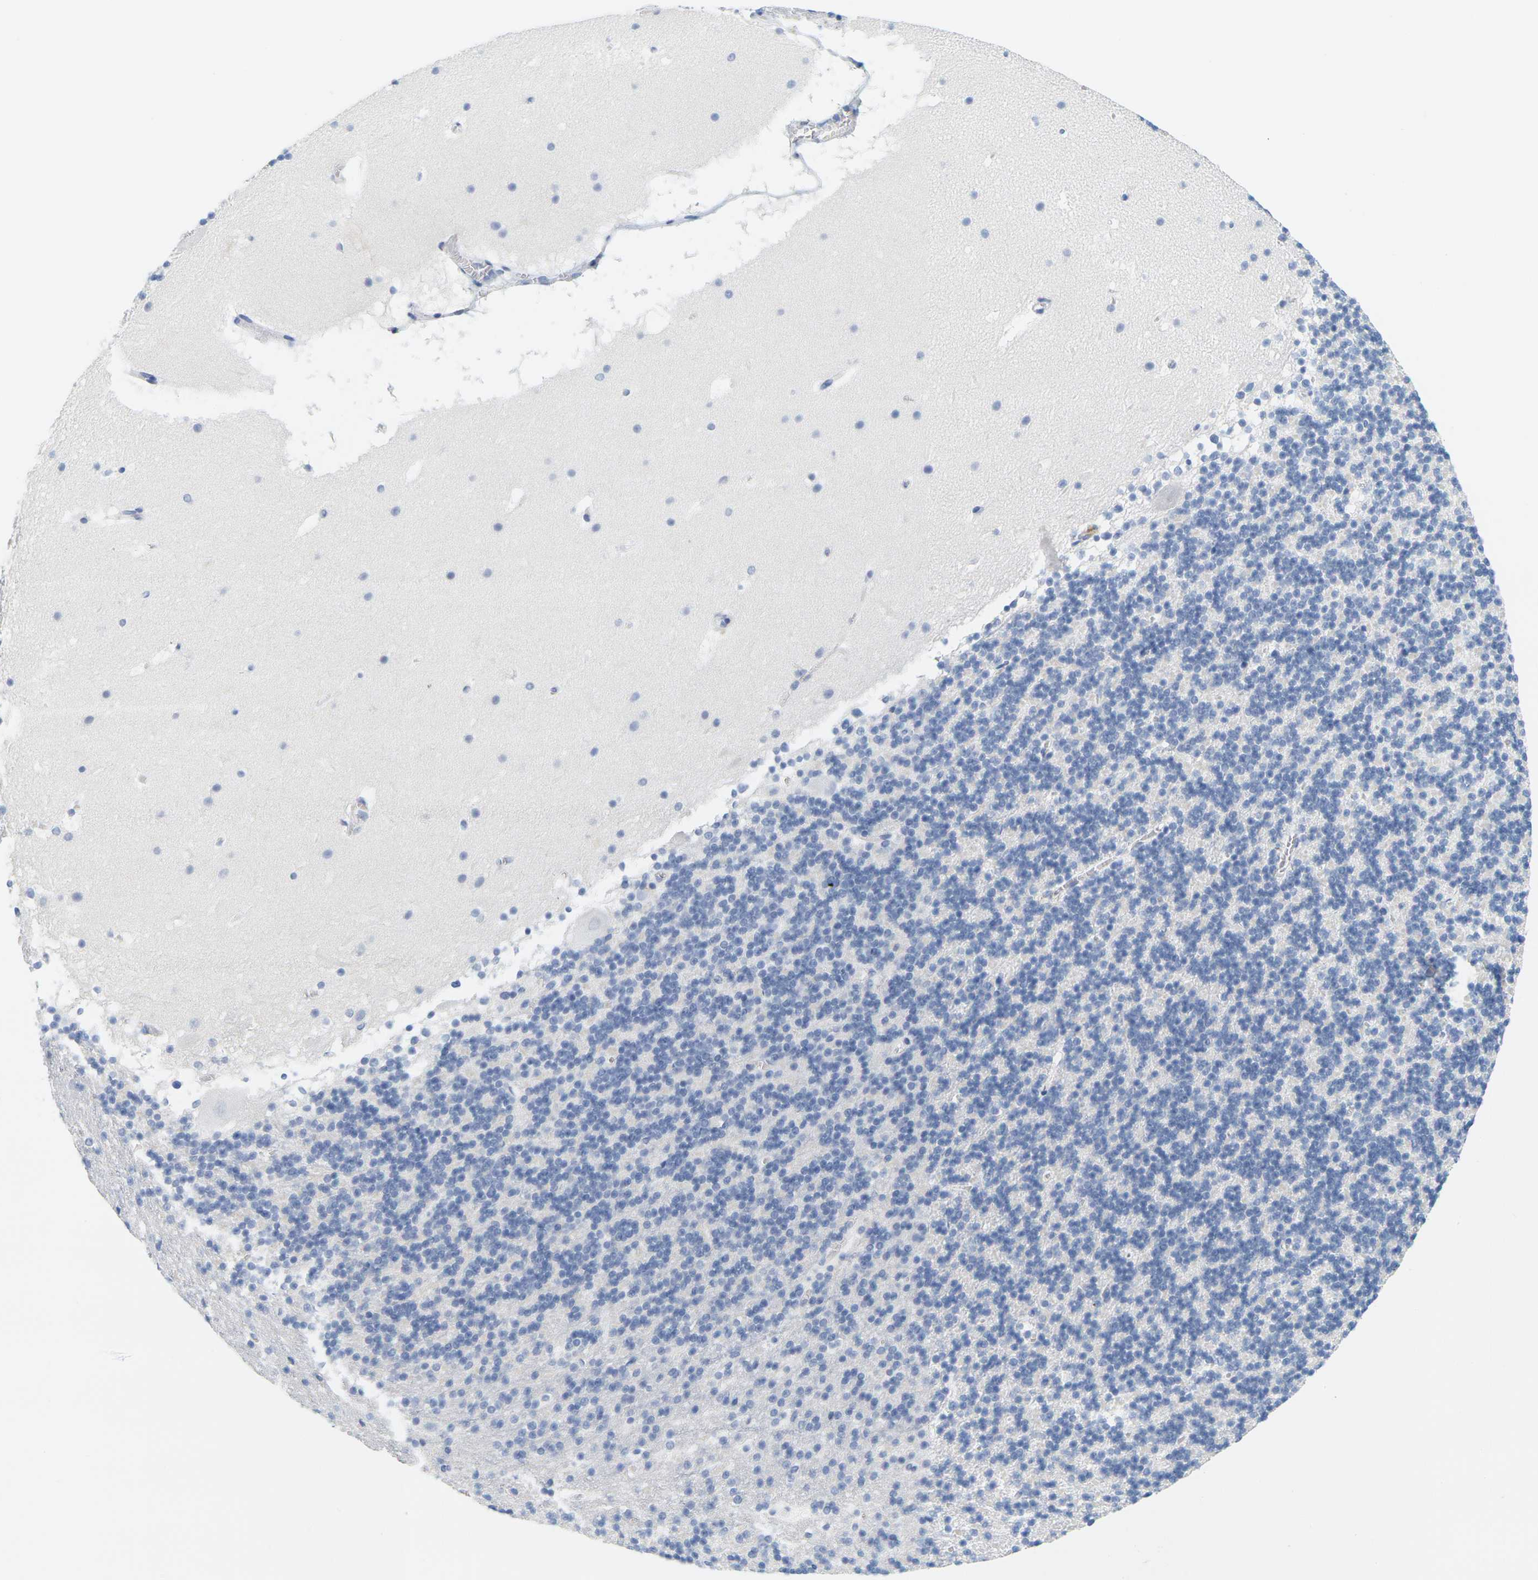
{"staining": {"intensity": "negative", "quantity": "none", "location": "none"}, "tissue": "cerebellum", "cell_type": "Cells in granular layer", "image_type": "normal", "snomed": [{"axis": "morphology", "description": "Normal tissue, NOS"}, {"axis": "topography", "description": "Cerebellum"}], "caption": "IHC of unremarkable human cerebellum displays no staining in cells in granular layer.", "gene": "HLA", "patient": {"sex": "male", "age": 45}}